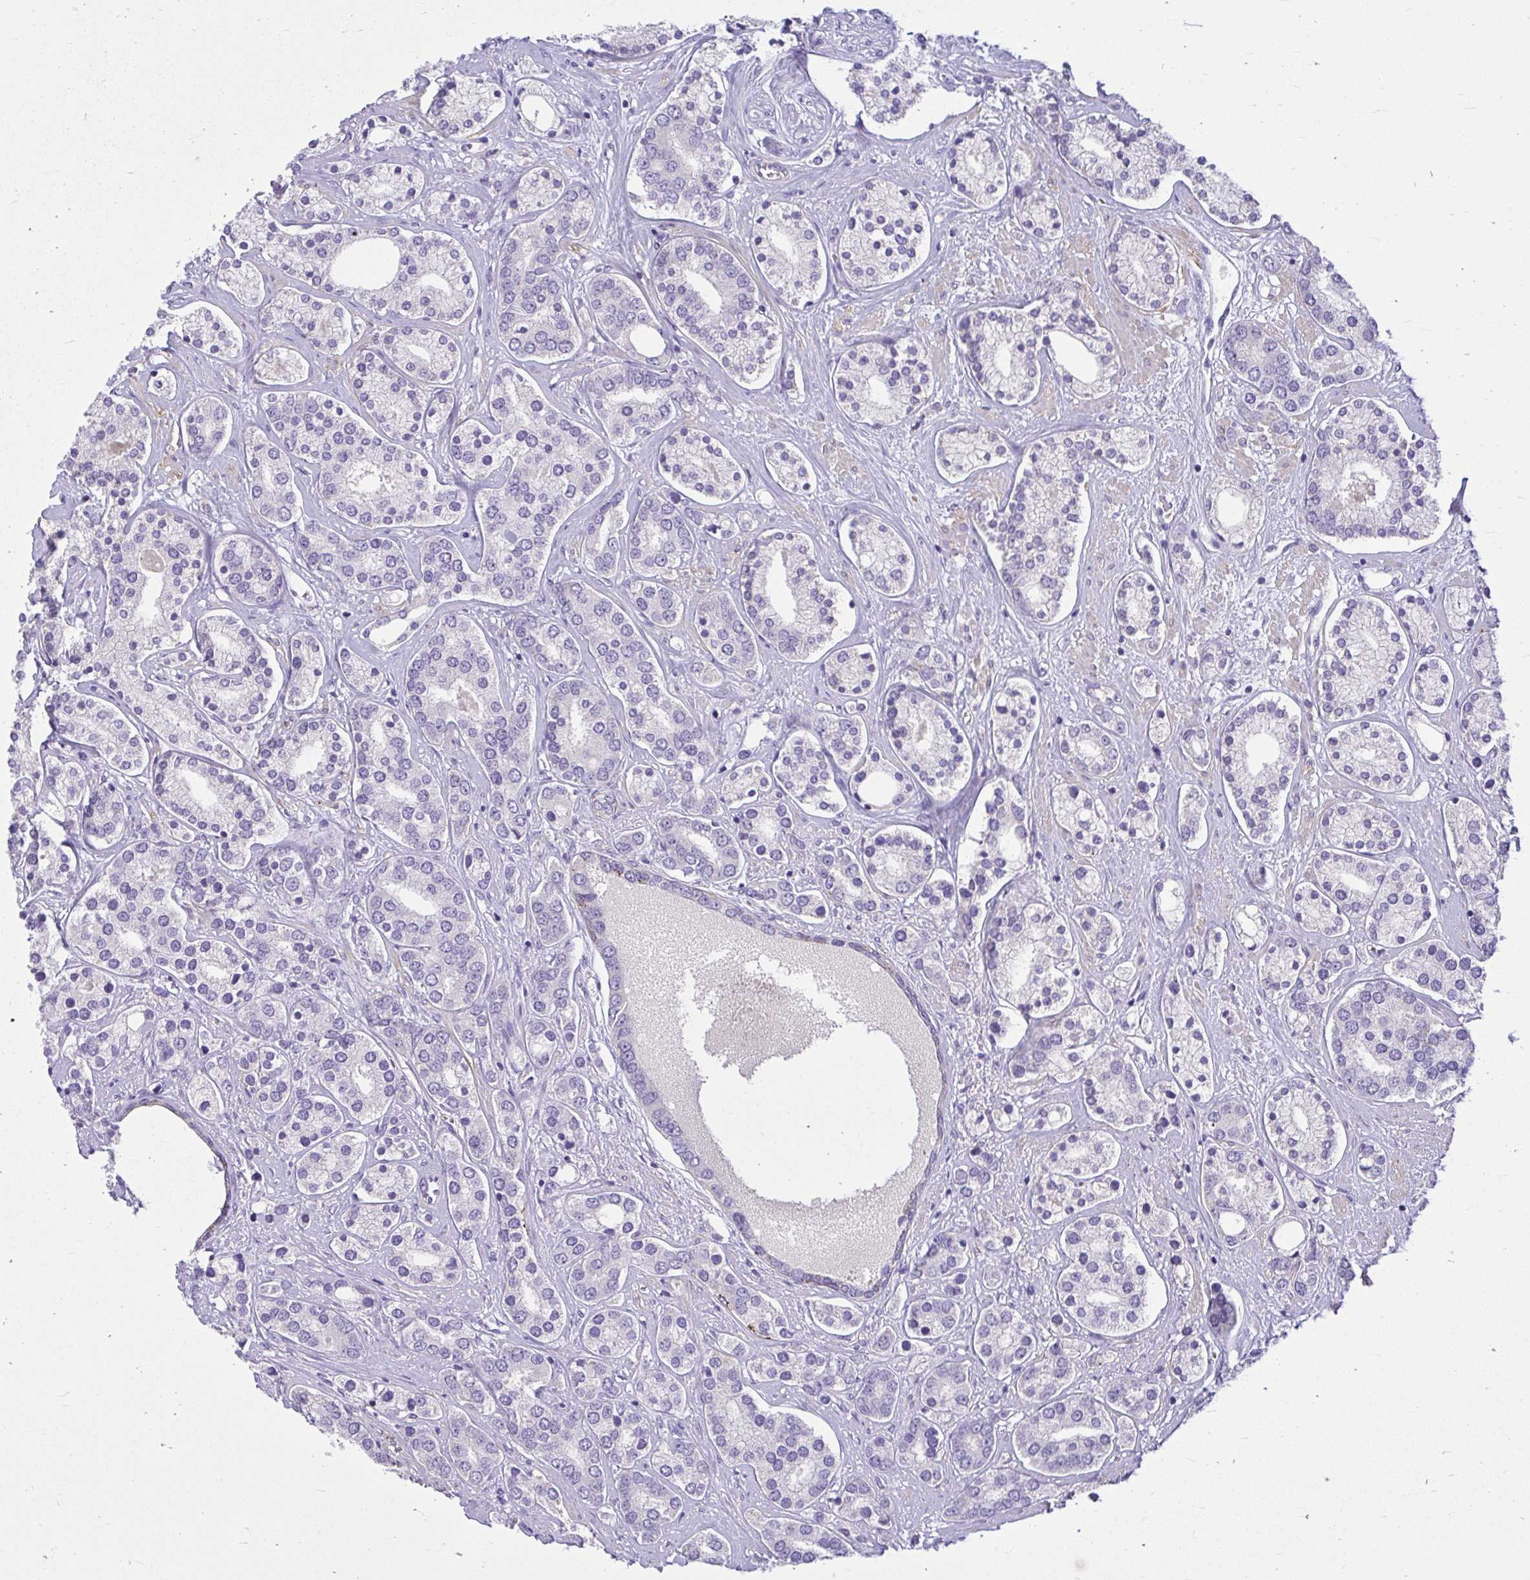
{"staining": {"intensity": "negative", "quantity": "none", "location": "none"}, "tissue": "prostate cancer", "cell_type": "Tumor cells", "image_type": "cancer", "snomed": [{"axis": "morphology", "description": "Adenocarcinoma, High grade"}, {"axis": "topography", "description": "Prostate"}], "caption": "This is an IHC image of human prostate cancer. There is no positivity in tumor cells.", "gene": "PKN3", "patient": {"sex": "male", "age": 58}}